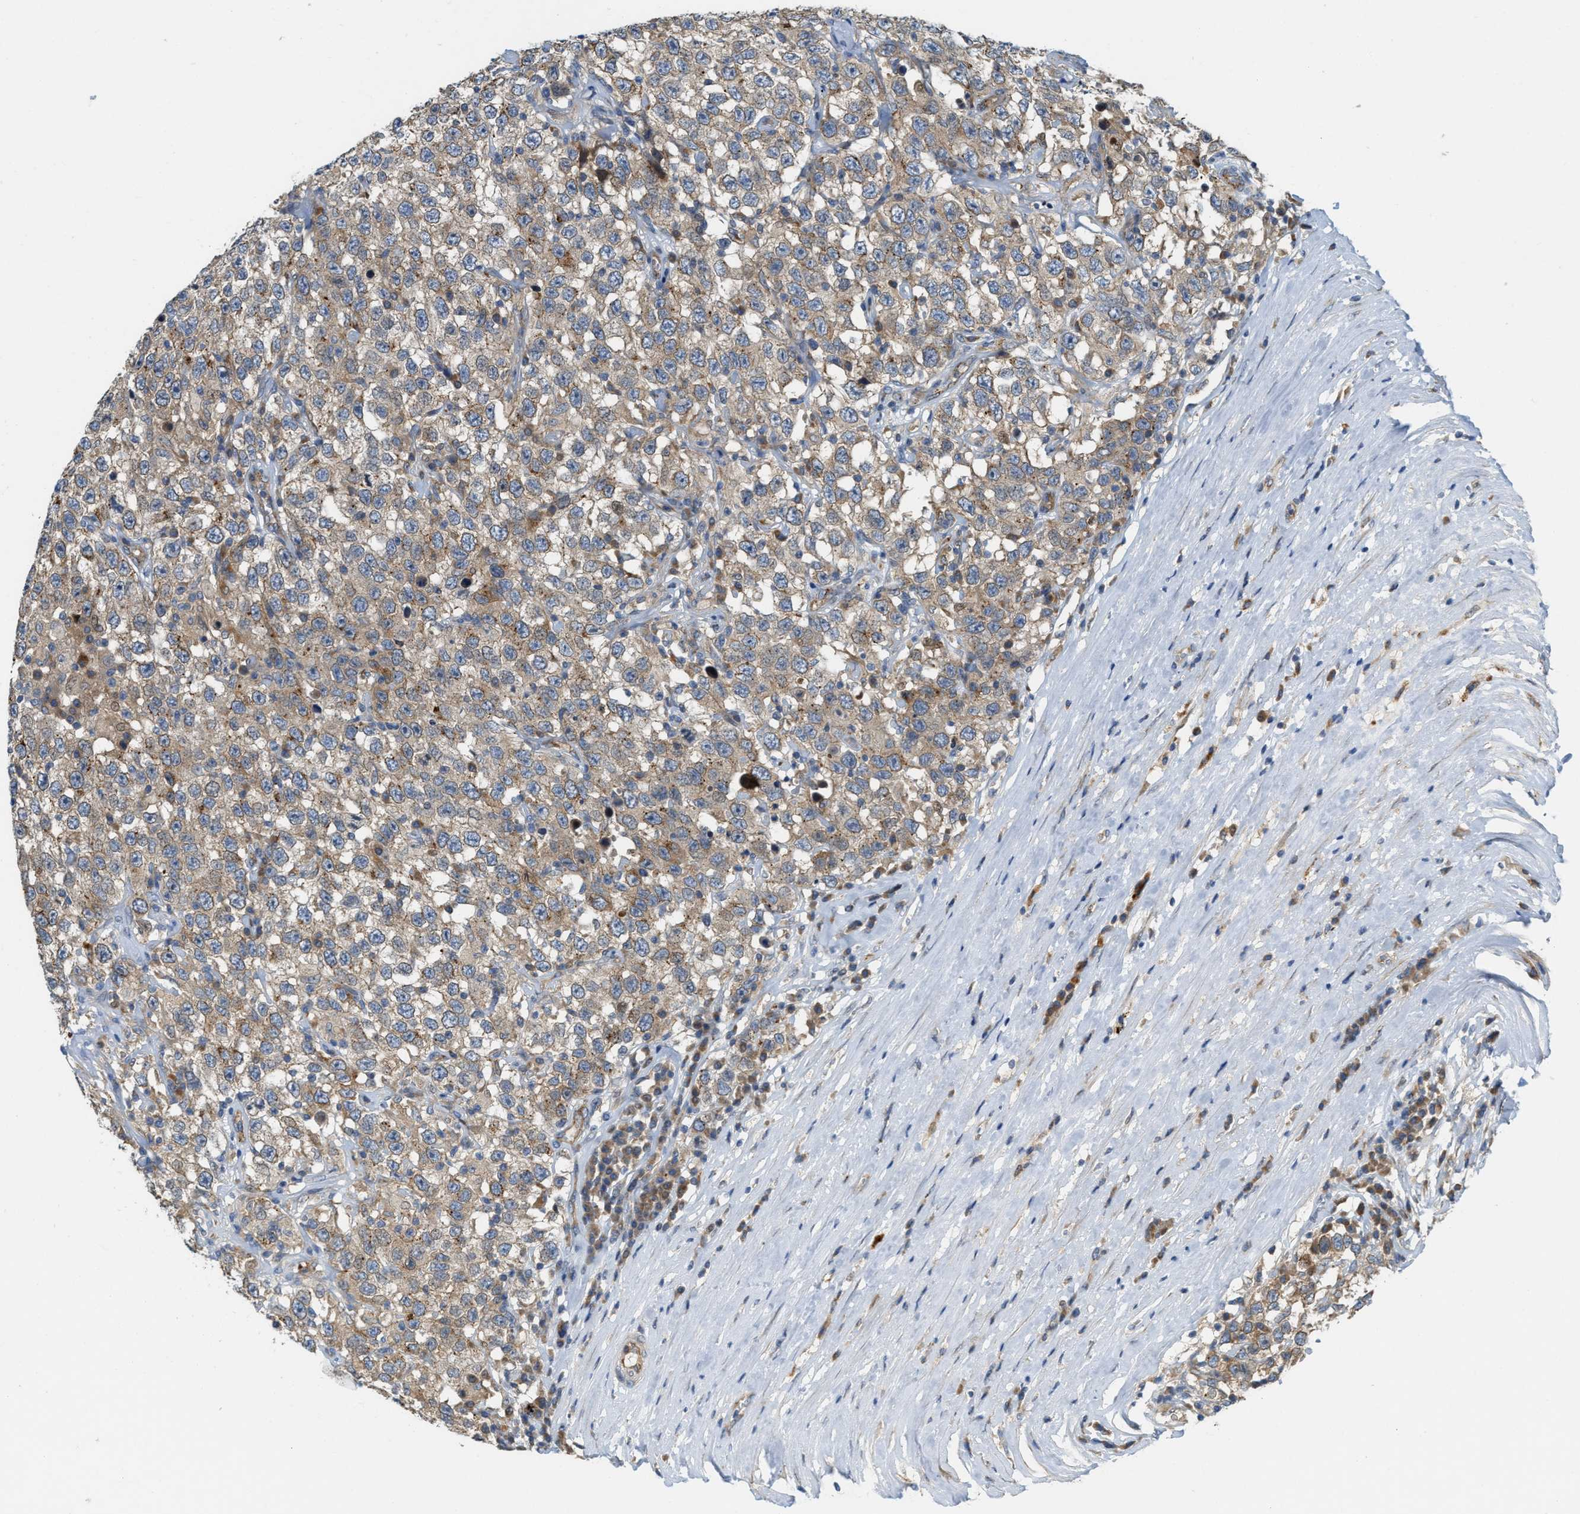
{"staining": {"intensity": "weak", "quantity": ">75%", "location": "cytoplasmic/membranous"}, "tissue": "testis cancer", "cell_type": "Tumor cells", "image_type": "cancer", "snomed": [{"axis": "morphology", "description": "Seminoma, NOS"}, {"axis": "topography", "description": "Testis"}], "caption": "There is low levels of weak cytoplasmic/membranous positivity in tumor cells of seminoma (testis), as demonstrated by immunohistochemical staining (brown color).", "gene": "KLHDC10", "patient": {"sex": "male", "age": 41}}